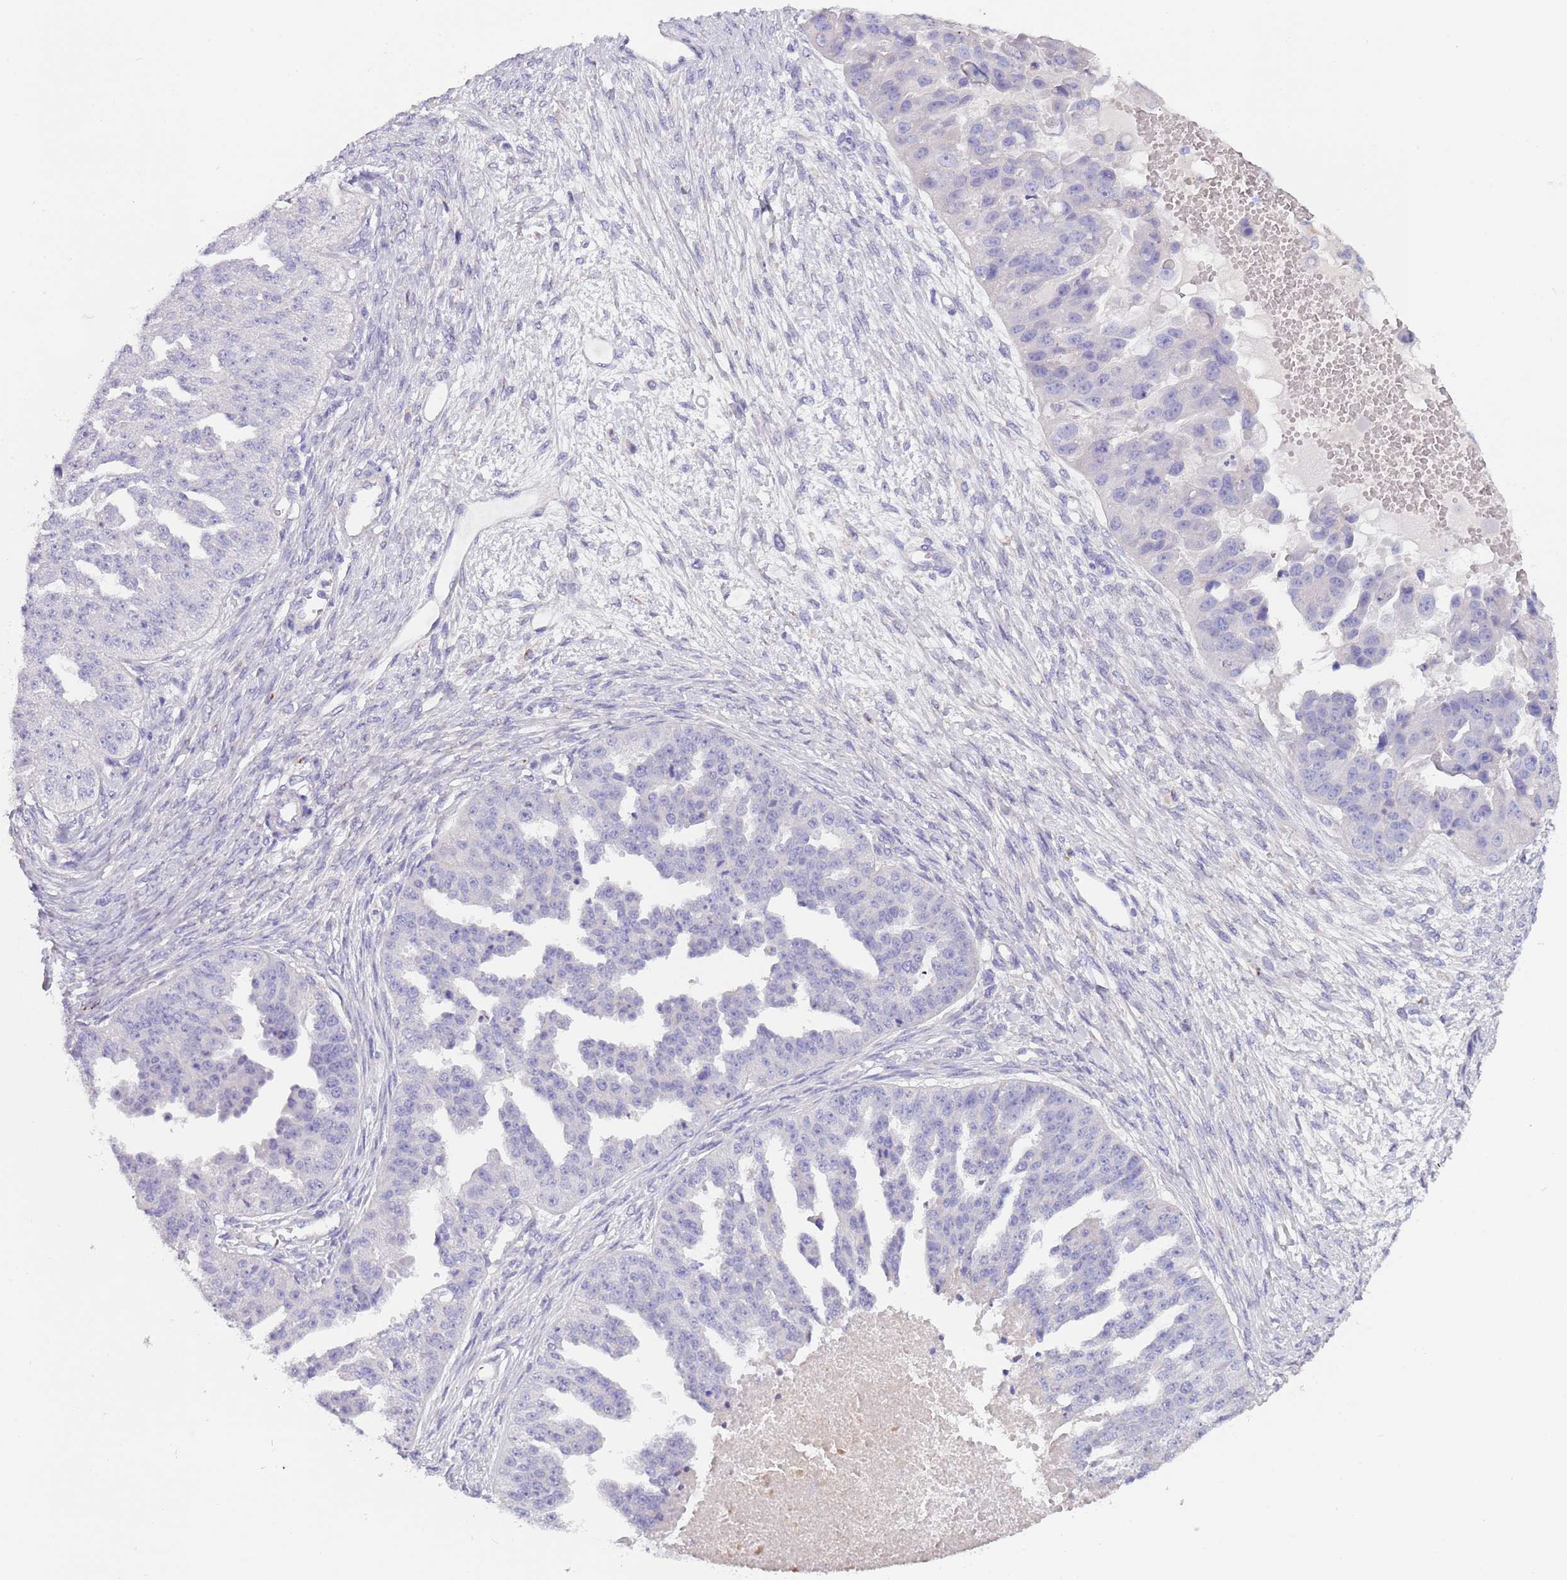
{"staining": {"intensity": "negative", "quantity": "none", "location": "none"}, "tissue": "ovarian cancer", "cell_type": "Tumor cells", "image_type": "cancer", "snomed": [{"axis": "morphology", "description": "Cystadenocarcinoma, serous, NOS"}, {"axis": "topography", "description": "Ovary"}], "caption": "High magnification brightfield microscopy of ovarian serous cystadenocarcinoma stained with DAB (brown) and counterstained with hematoxylin (blue): tumor cells show no significant positivity. (Immunohistochemistry (ihc), brightfield microscopy, high magnification).", "gene": "MAN1C1", "patient": {"sex": "female", "age": 58}}